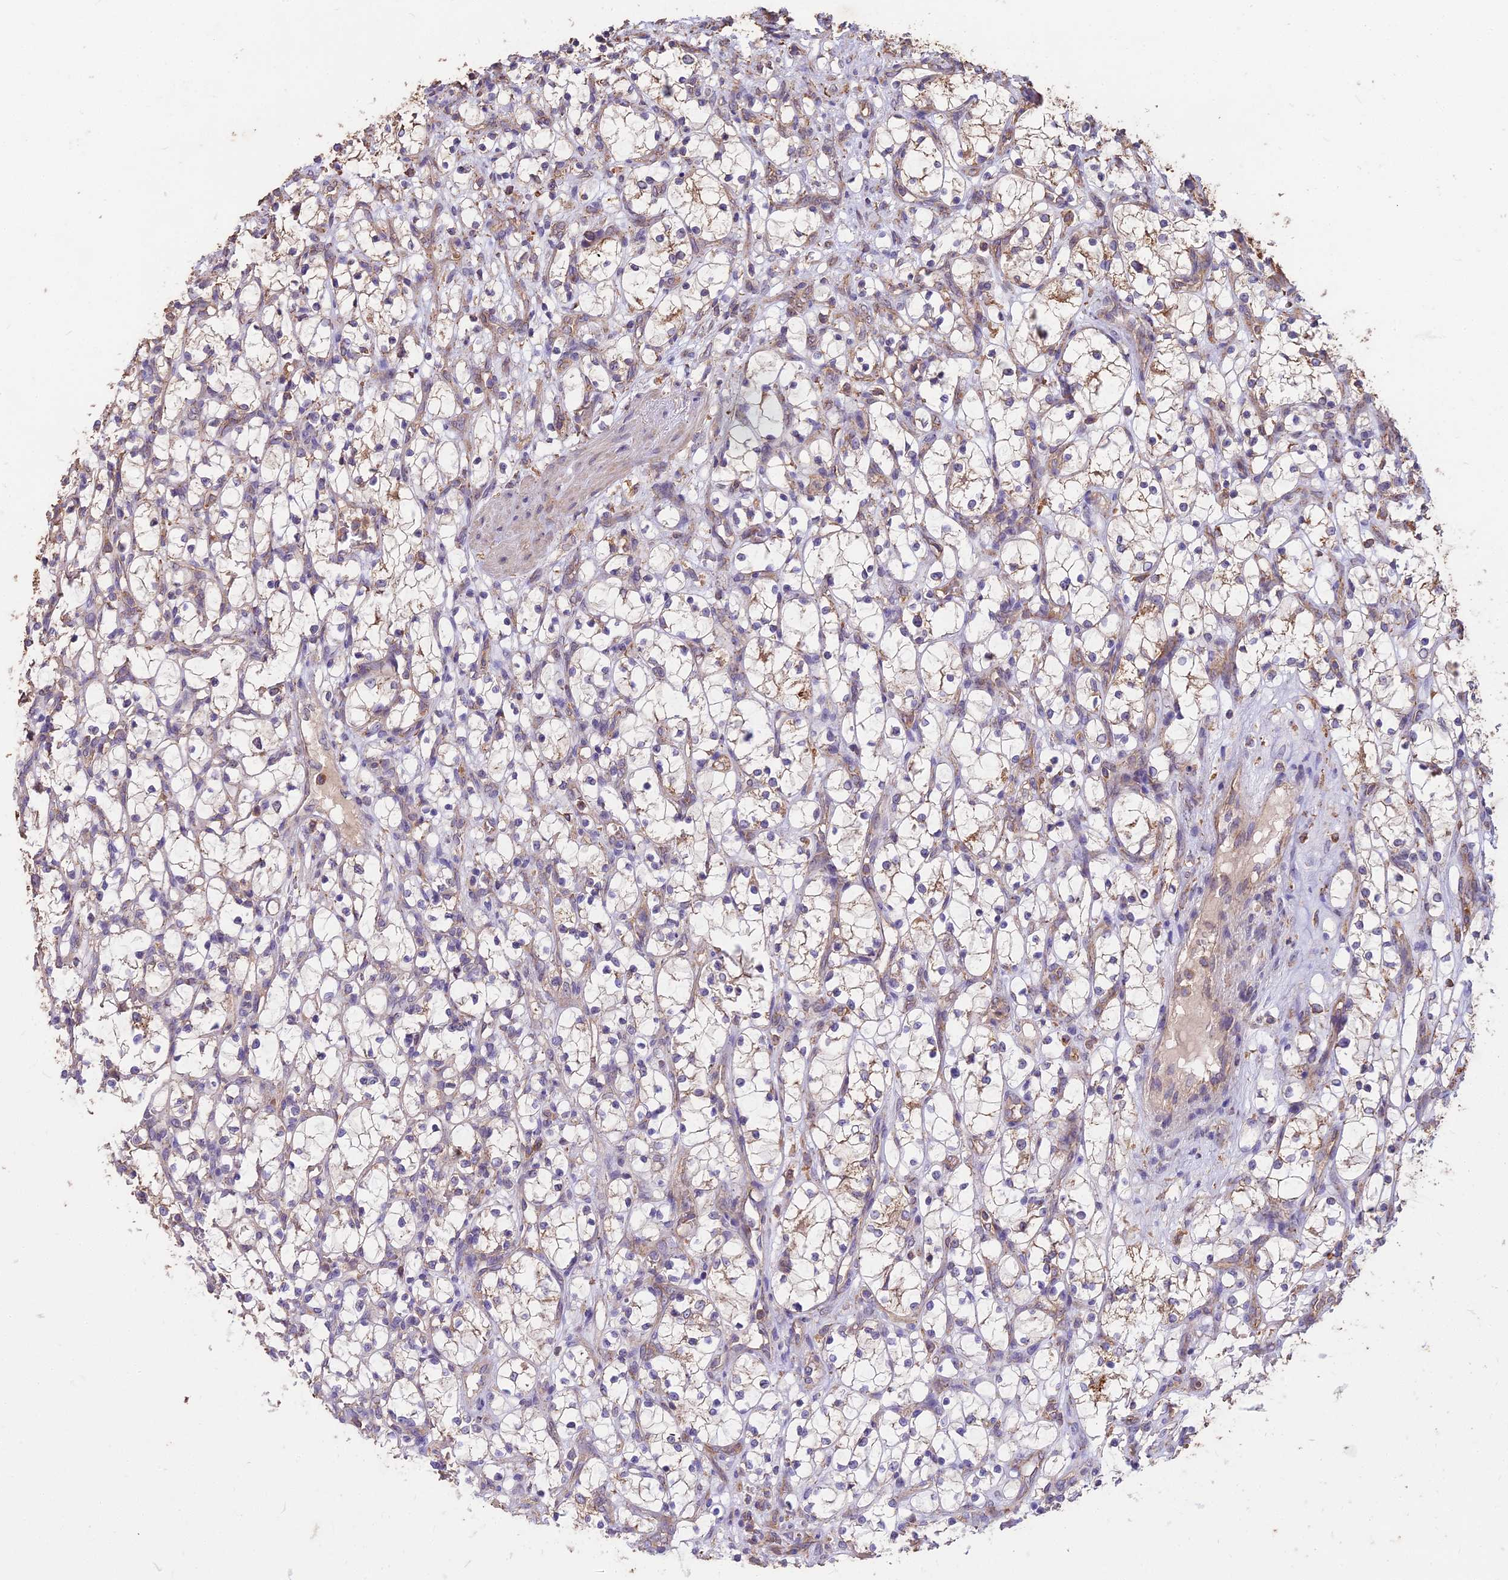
{"staining": {"intensity": "moderate", "quantity": "<25%", "location": "cytoplasmic/membranous"}, "tissue": "renal cancer", "cell_type": "Tumor cells", "image_type": "cancer", "snomed": [{"axis": "morphology", "description": "Adenocarcinoma, NOS"}, {"axis": "topography", "description": "Kidney"}], "caption": "Renal cancer (adenocarcinoma) stained for a protein shows moderate cytoplasmic/membranous positivity in tumor cells. (Brightfield microscopy of DAB IHC at high magnification).", "gene": "CEMIP2", "patient": {"sex": "female", "age": 69}}